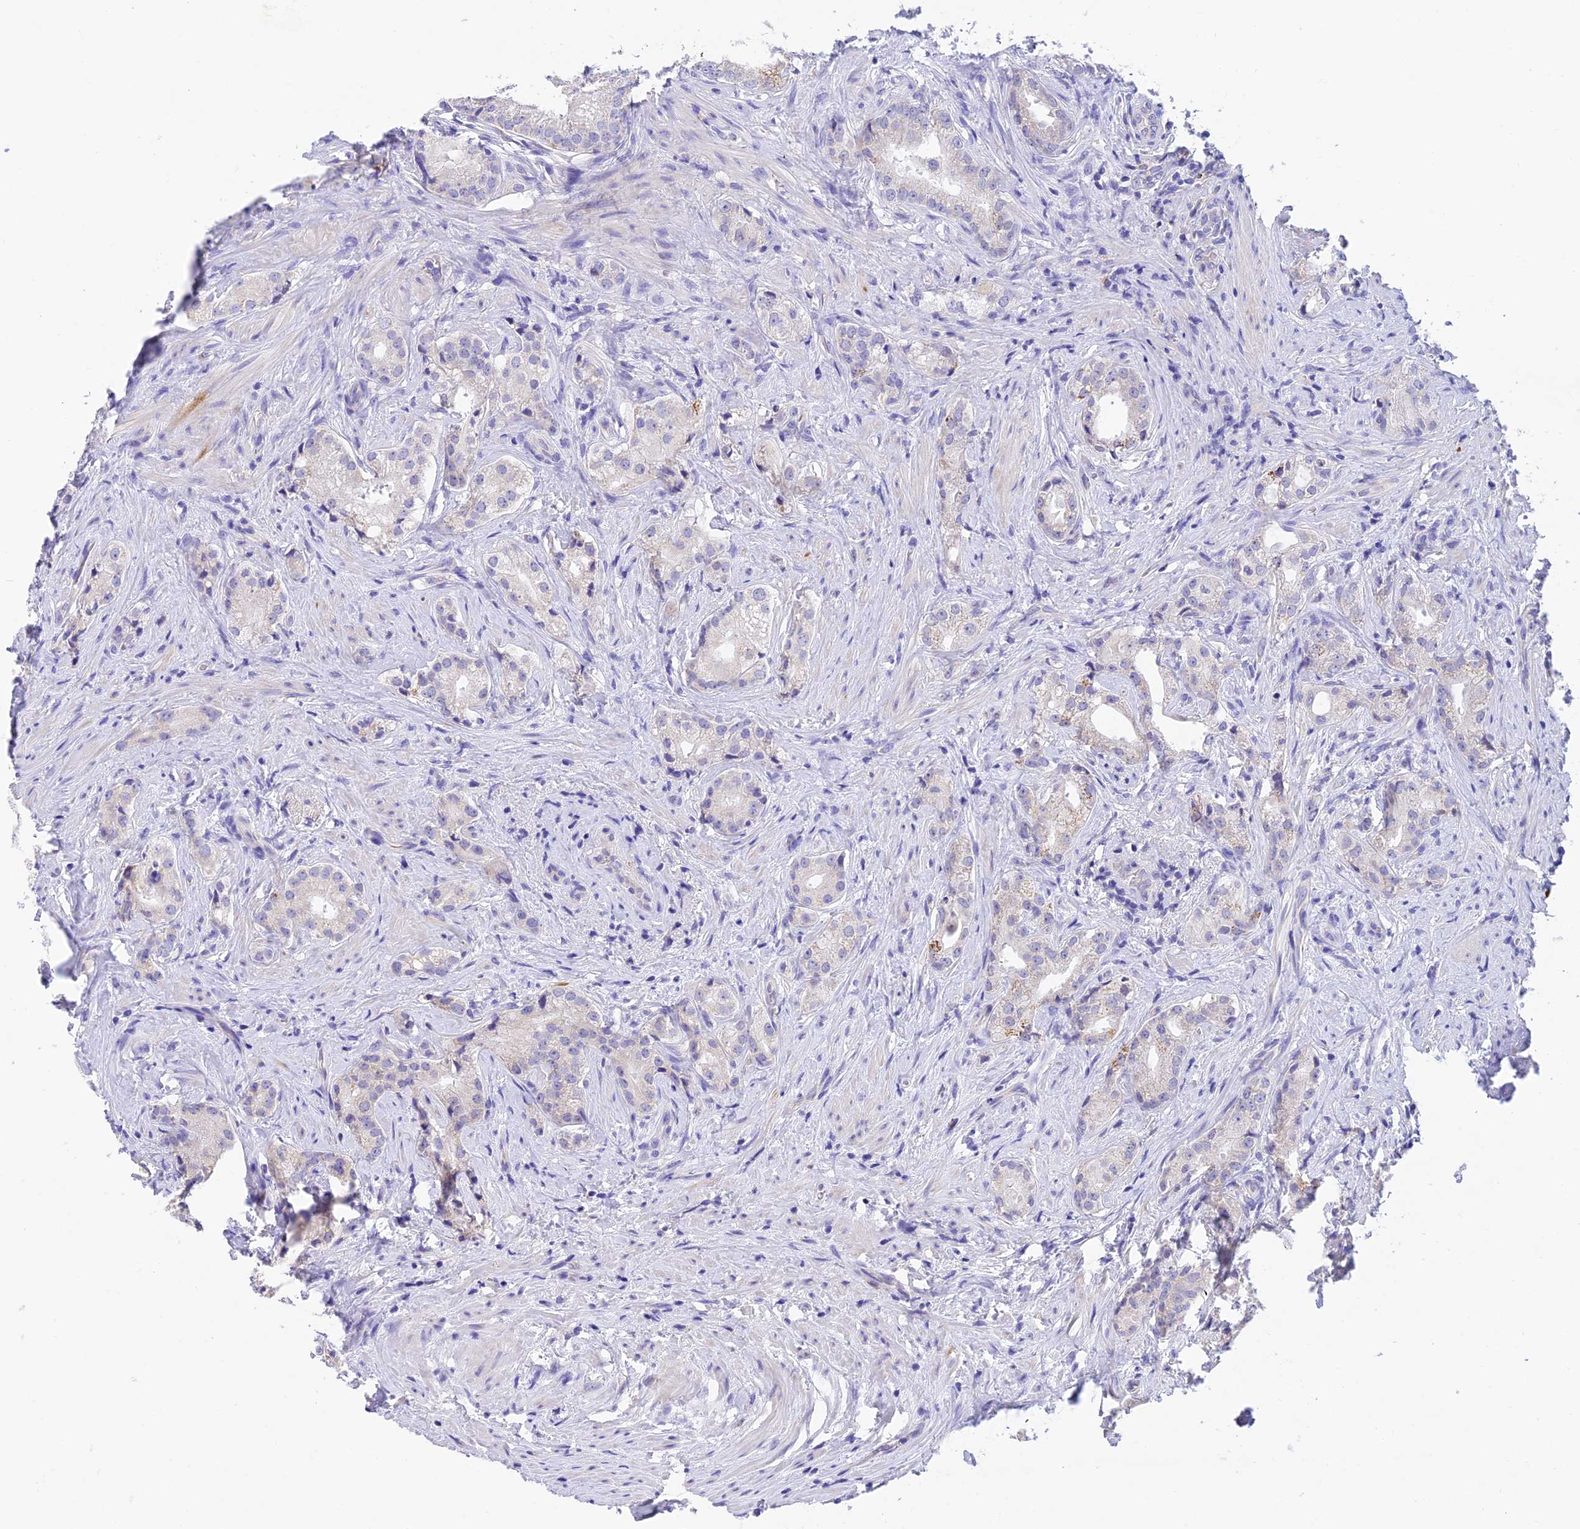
{"staining": {"intensity": "strong", "quantity": "<25%", "location": "cytoplasmic/membranous"}, "tissue": "prostate cancer", "cell_type": "Tumor cells", "image_type": "cancer", "snomed": [{"axis": "morphology", "description": "Adenocarcinoma, Low grade"}, {"axis": "topography", "description": "Prostate"}], "caption": "Human prostate cancer (adenocarcinoma (low-grade)) stained with a brown dye displays strong cytoplasmic/membranous positive positivity in approximately <25% of tumor cells.", "gene": "MS4A5", "patient": {"sex": "male", "age": 71}}